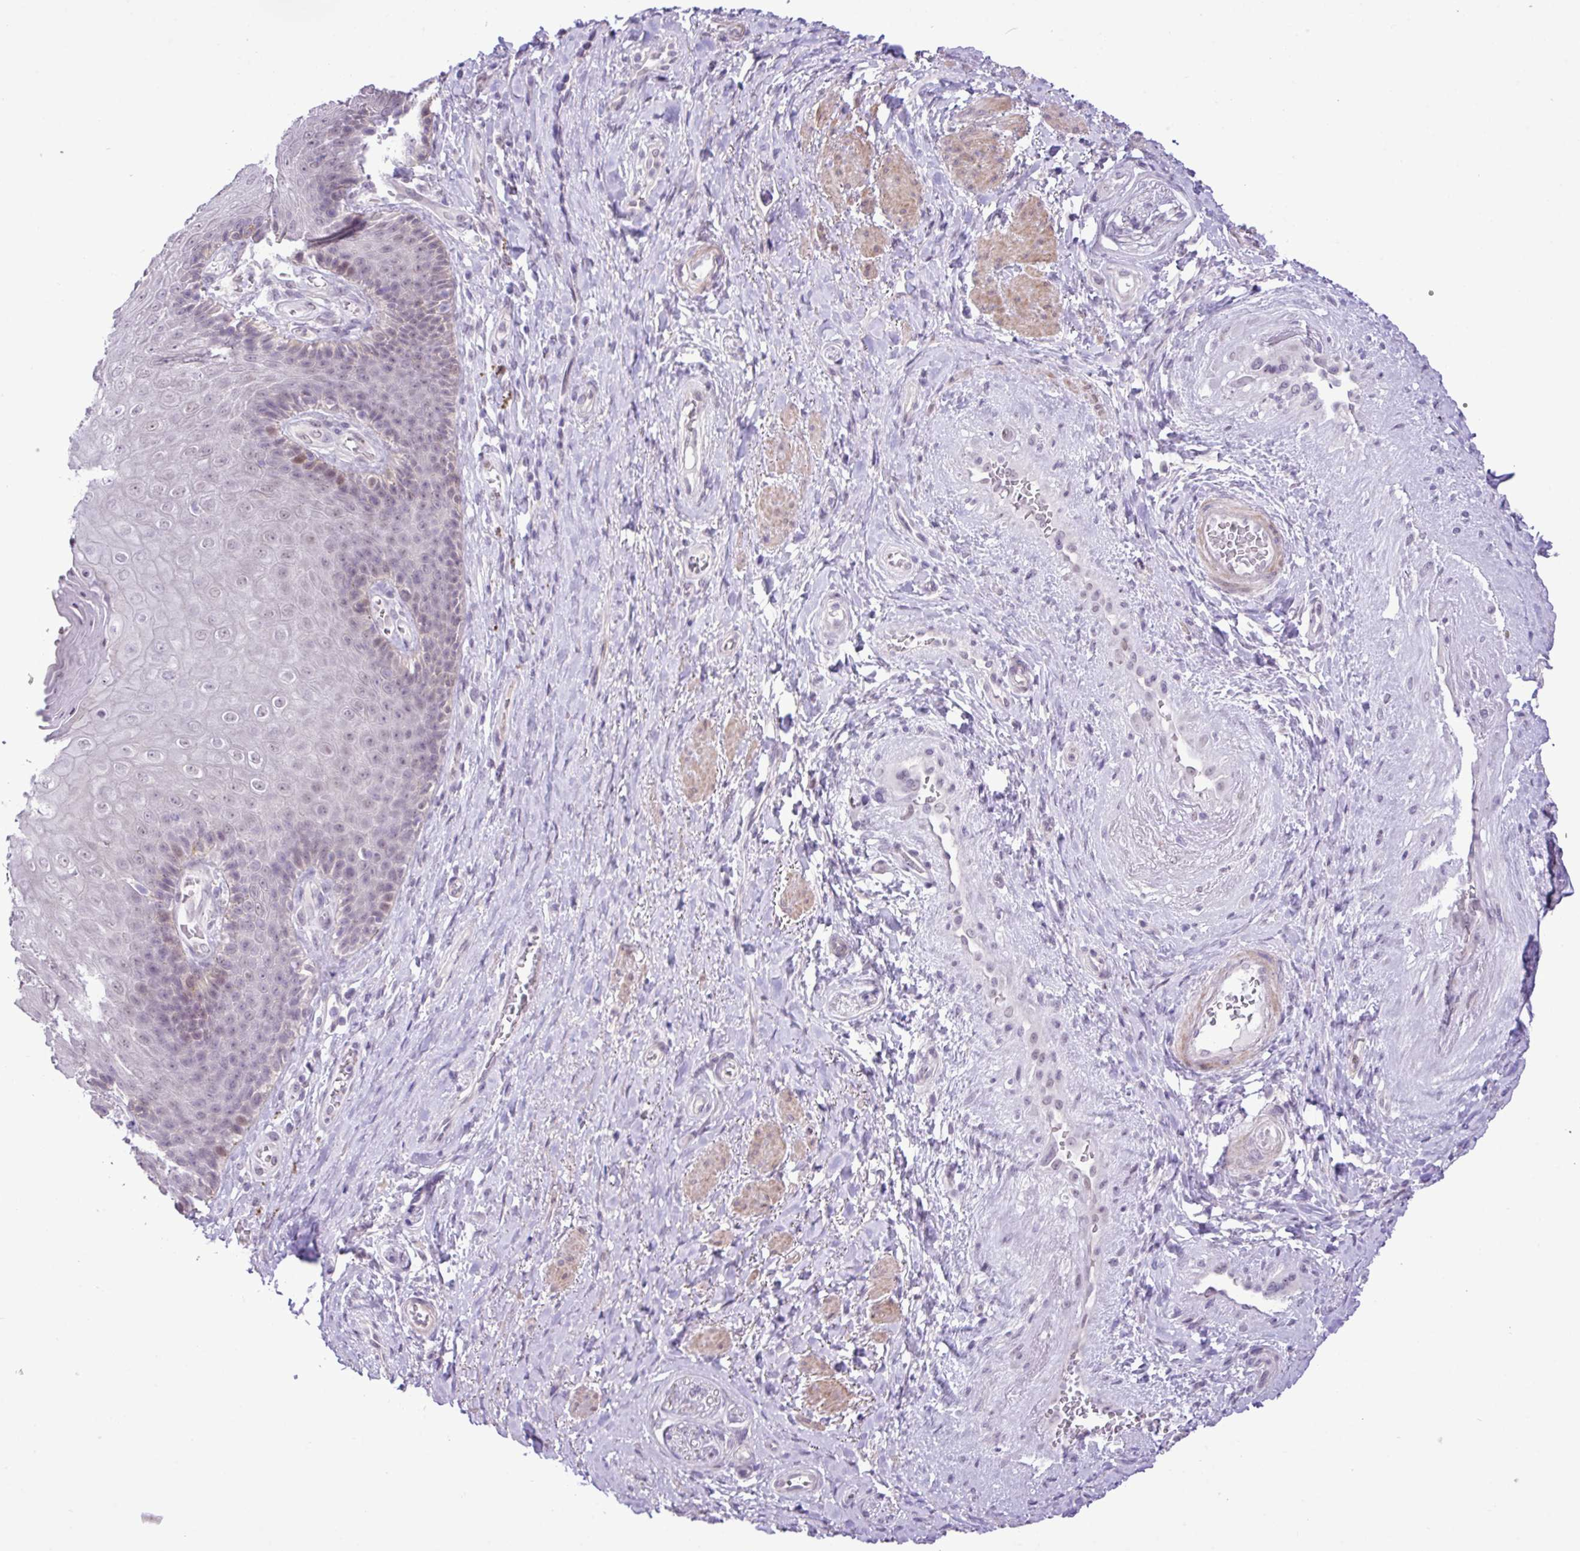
{"staining": {"intensity": "moderate", "quantity": "<25%", "location": "cytoplasmic/membranous,nuclear"}, "tissue": "skin", "cell_type": "Epidermal cells", "image_type": "normal", "snomed": [{"axis": "morphology", "description": "Normal tissue, NOS"}, {"axis": "topography", "description": "Anal"}, {"axis": "topography", "description": "Peripheral nerve tissue"}], "caption": "The immunohistochemical stain highlights moderate cytoplasmic/membranous,nuclear positivity in epidermal cells of benign skin. (DAB (3,3'-diaminobenzidine) IHC with brightfield microscopy, high magnification).", "gene": "YLPM1", "patient": {"sex": "male", "age": 53}}